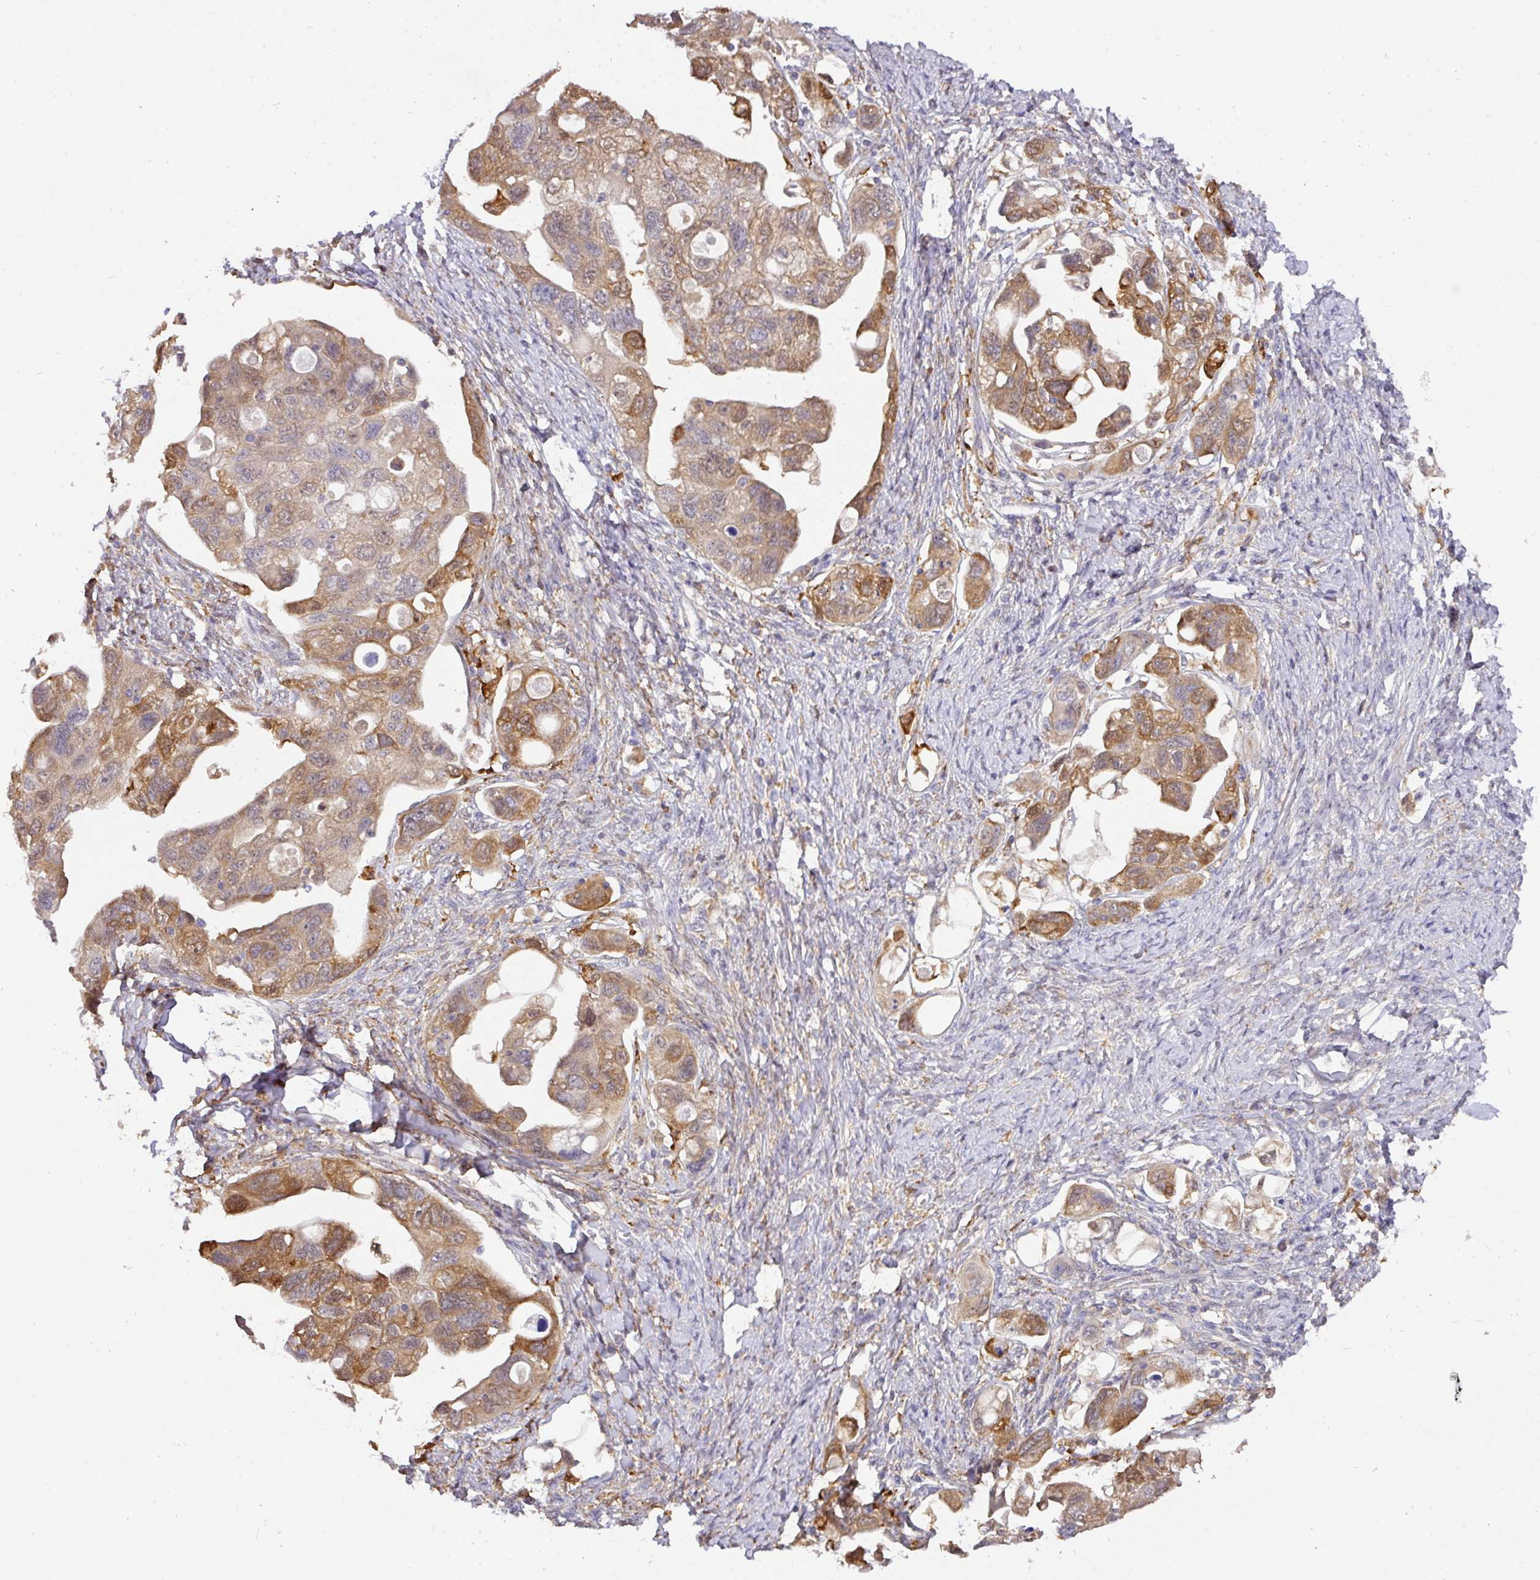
{"staining": {"intensity": "moderate", "quantity": ">75%", "location": "cytoplasmic/membranous"}, "tissue": "ovarian cancer", "cell_type": "Tumor cells", "image_type": "cancer", "snomed": [{"axis": "morphology", "description": "Carcinoma, NOS"}, {"axis": "morphology", "description": "Cystadenocarcinoma, serous, NOS"}, {"axis": "topography", "description": "Ovary"}], "caption": "Protein analysis of ovarian cancer tissue reveals moderate cytoplasmic/membranous positivity in approximately >75% of tumor cells.", "gene": "GCNT7", "patient": {"sex": "female", "age": 69}}